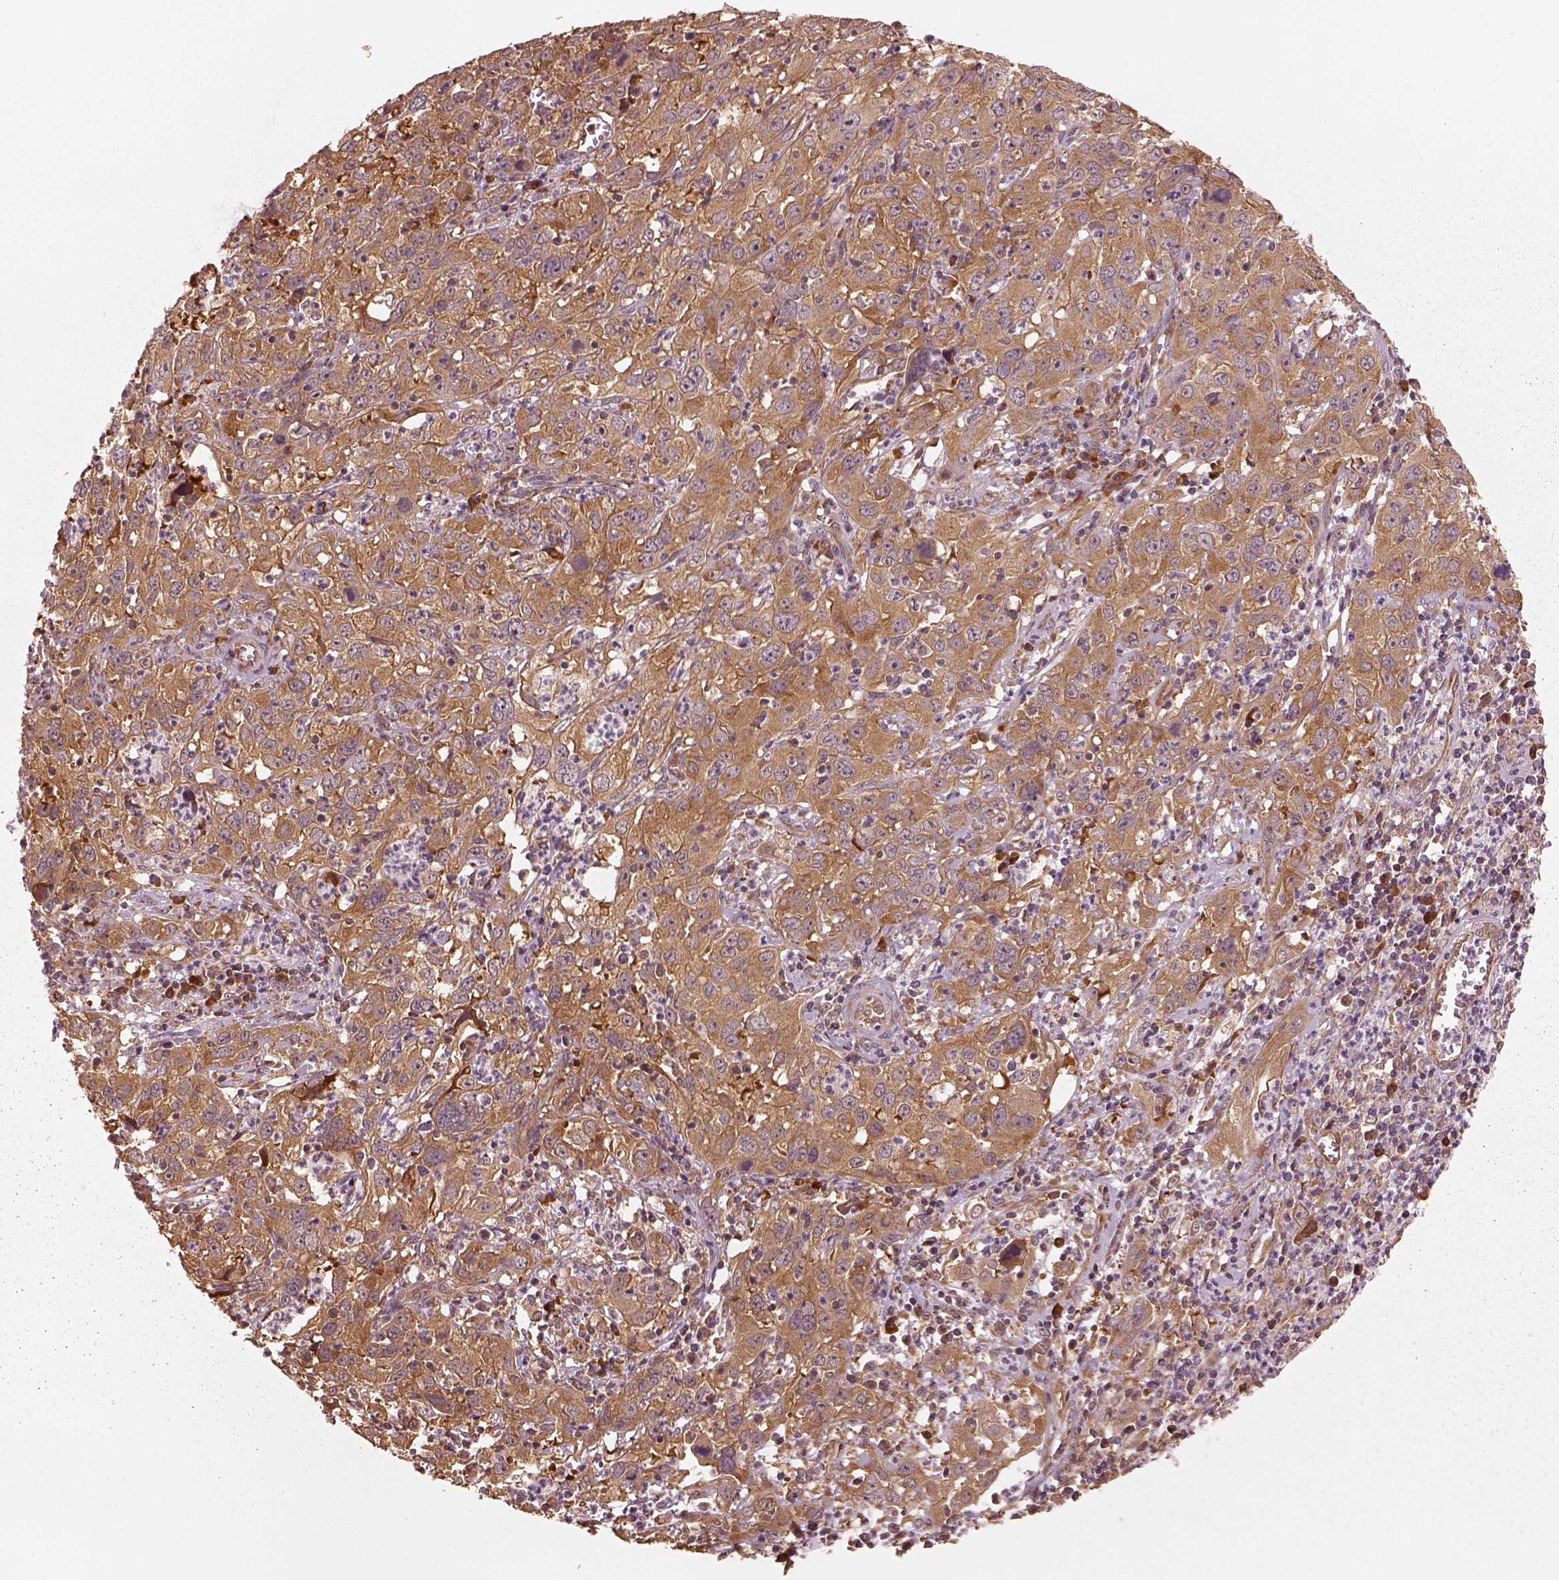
{"staining": {"intensity": "moderate", "quantity": ">75%", "location": "cytoplasmic/membranous"}, "tissue": "cervical cancer", "cell_type": "Tumor cells", "image_type": "cancer", "snomed": [{"axis": "morphology", "description": "Squamous cell carcinoma, NOS"}, {"axis": "topography", "description": "Cervix"}], "caption": "Protein staining by IHC displays moderate cytoplasmic/membranous expression in about >75% of tumor cells in cervical cancer (squamous cell carcinoma).", "gene": "RPS5", "patient": {"sex": "female", "age": 32}}